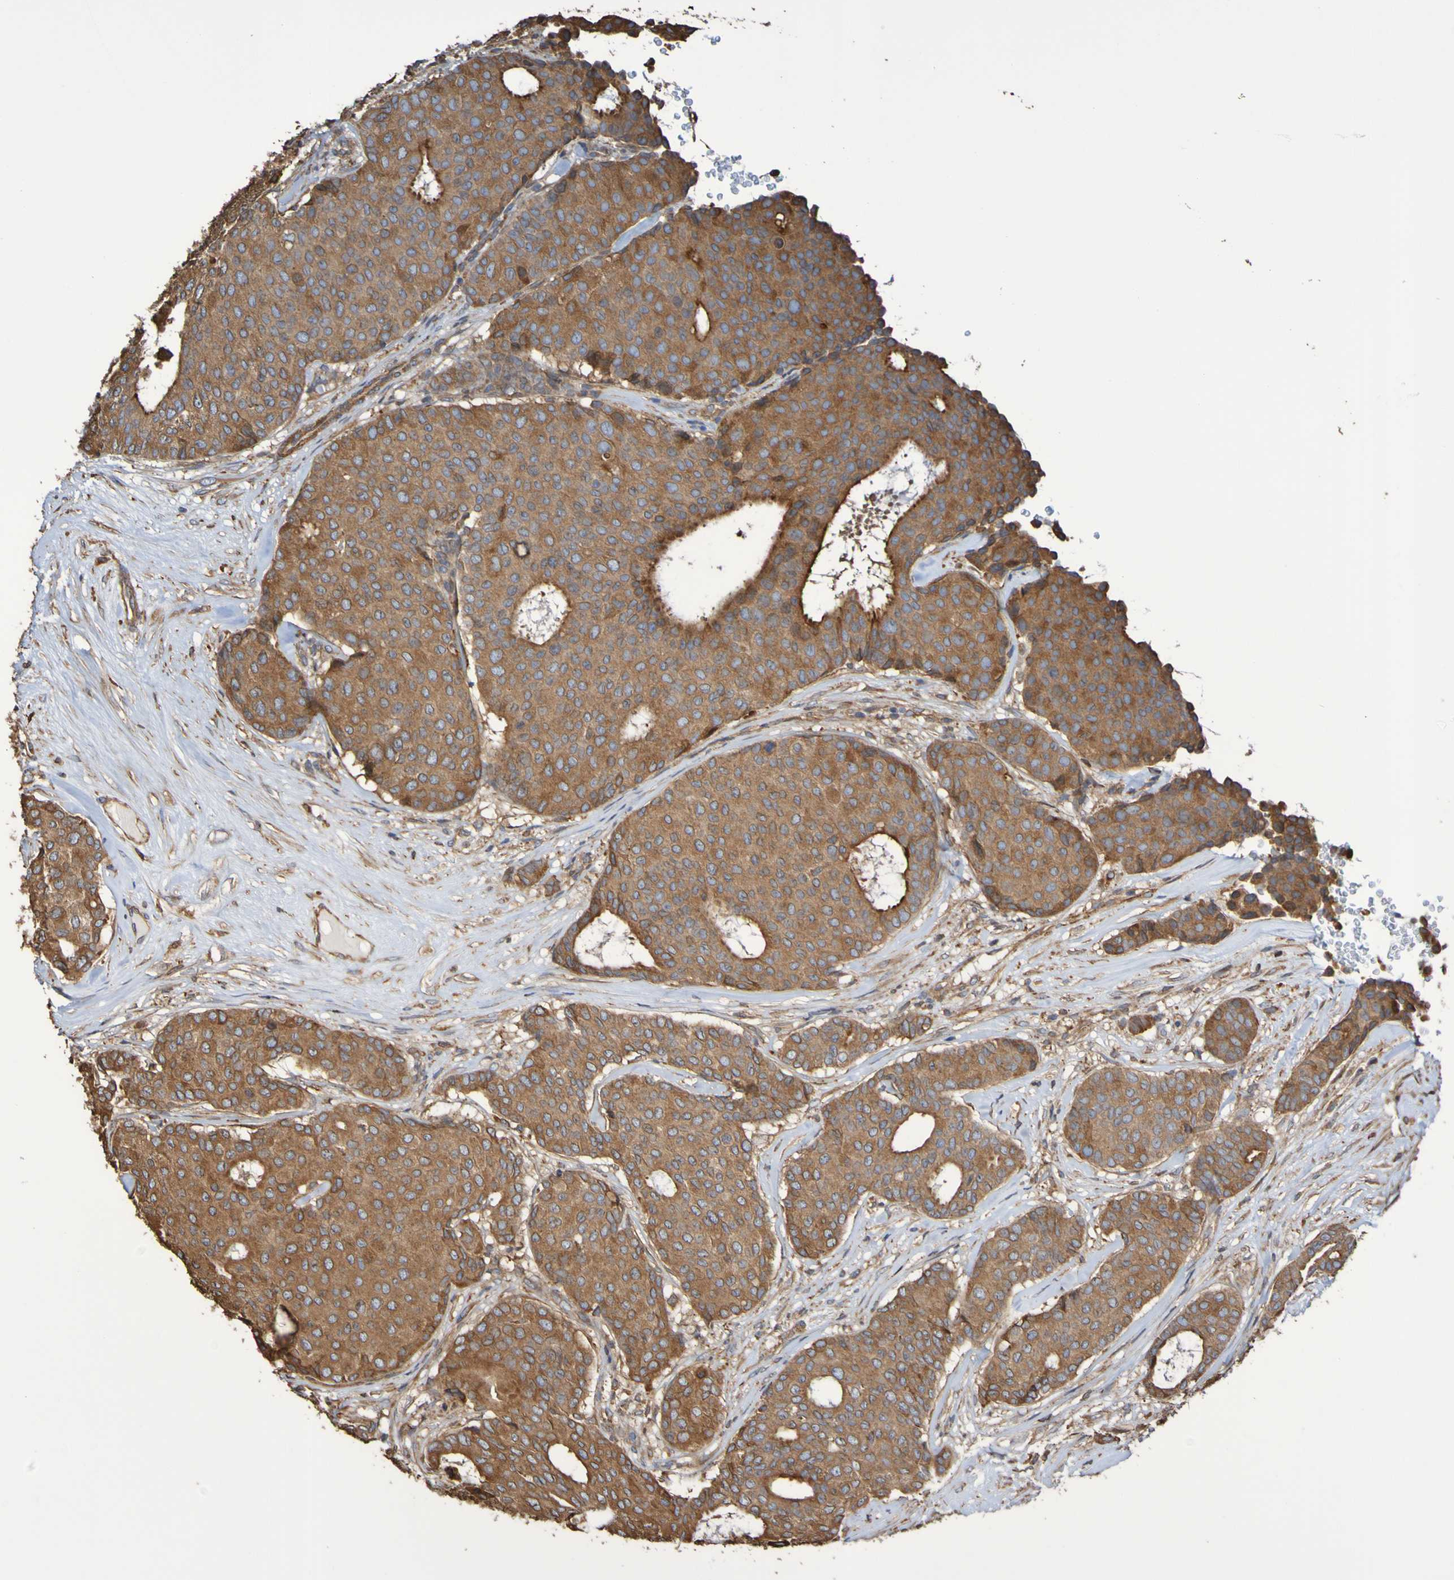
{"staining": {"intensity": "moderate", "quantity": ">75%", "location": "cytoplasmic/membranous"}, "tissue": "breast cancer", "cell_type": "Tumor cells", "image_type": "cancer", "snomed": [{"axis": "morphology", "description": "Duct carcinoma"}, {"axis": "topography", "description": "Breast"}], "caption": "A micrograph of breast infiltrating ductal carcinoma stained for a protein reveals moderate cytoplasmic/membranous brown staining in tumor cells.", "gene": "RAB11A", "patient": {"sex": "female", "age": 75}}